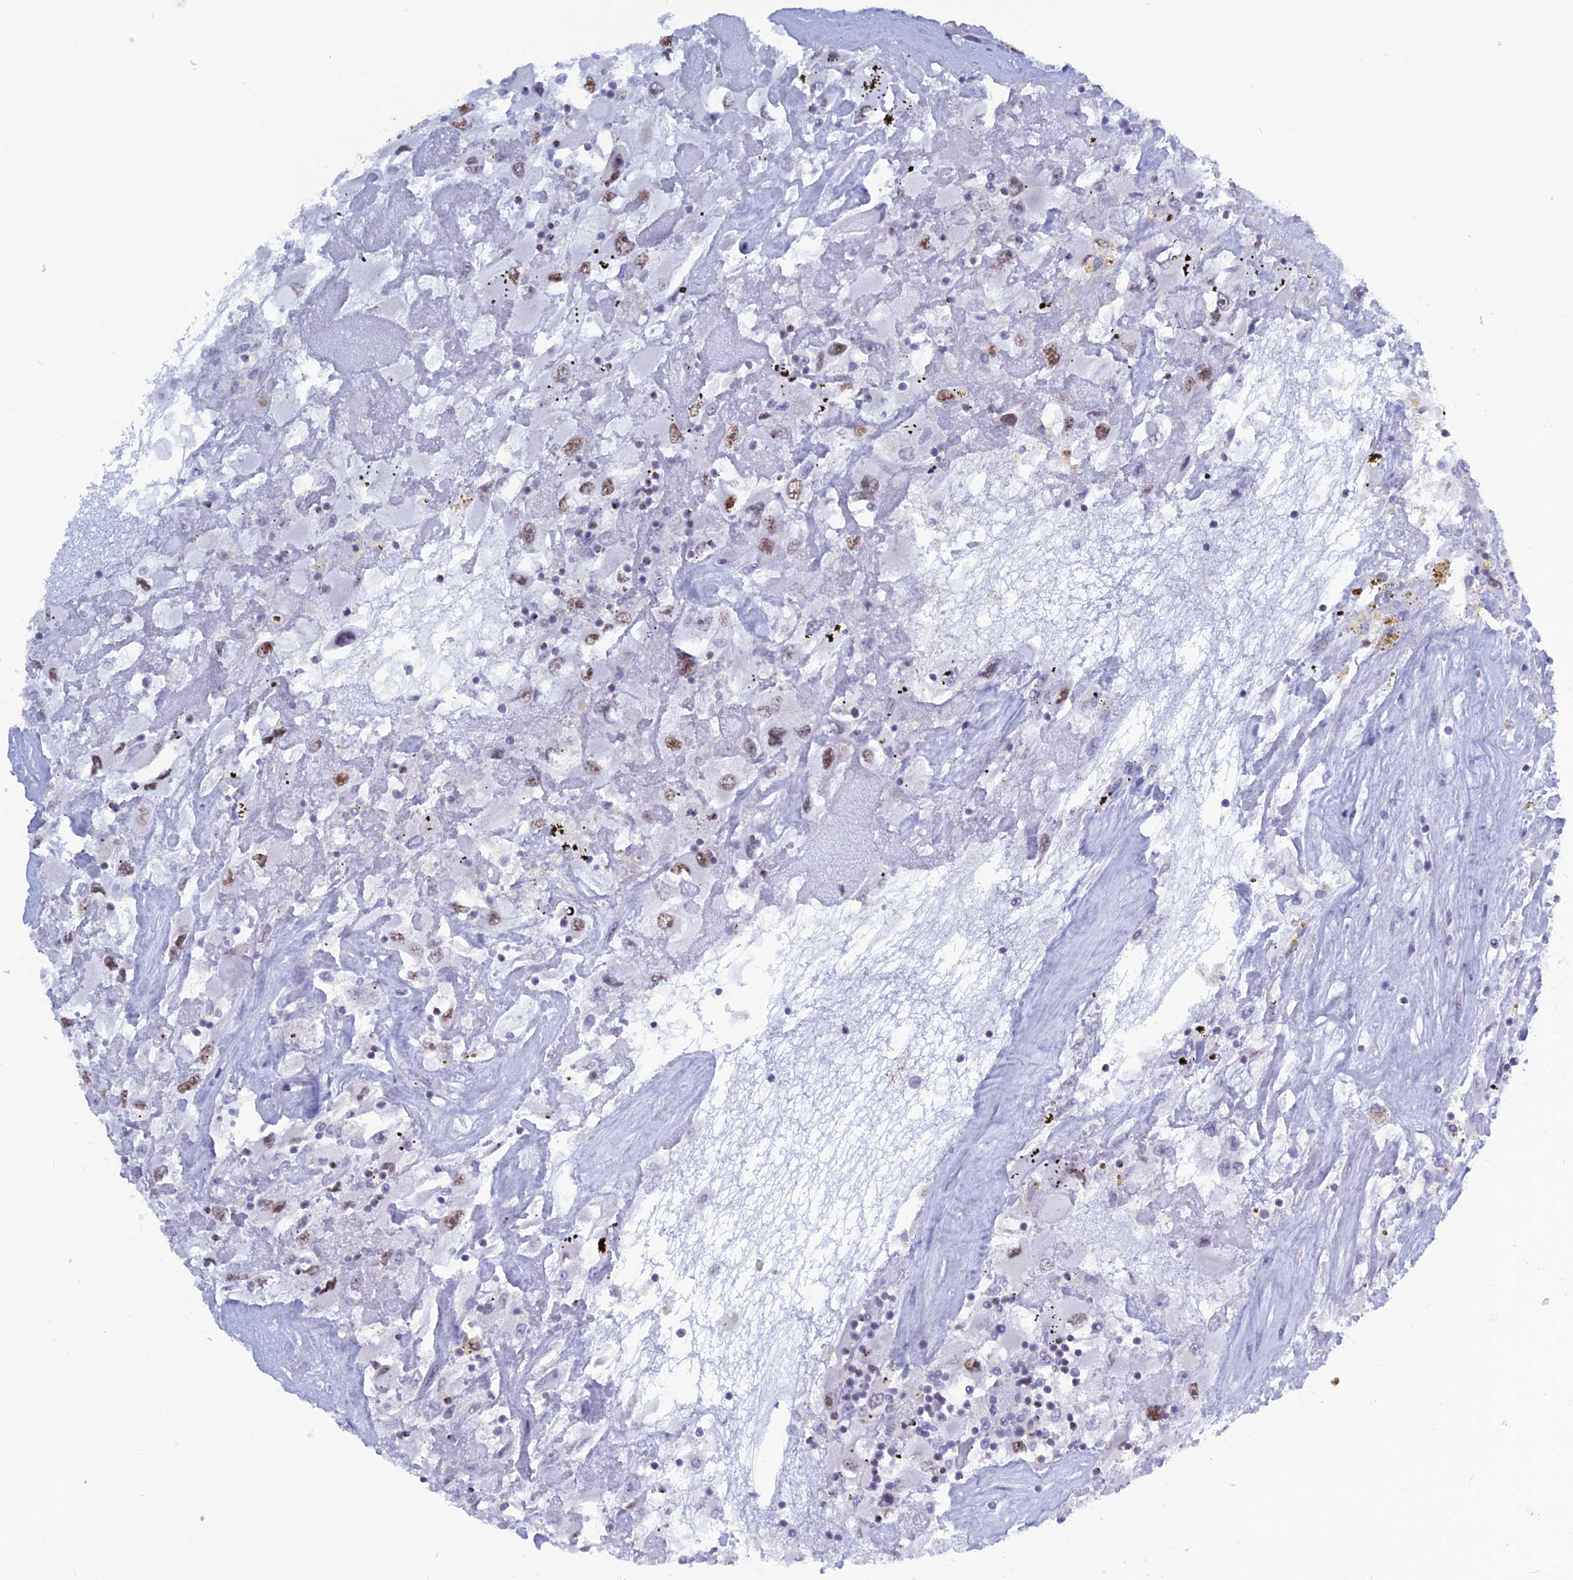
{"staining": {"intensity": "moderate", "quantity": "25%-75%", "location": "nuclear"}, "tissue": "renal cancer", "cell_type": "Tumor cells", "image_type": "cancer", "snomed": [{"axis": "morphology", "description": "Adenocarcinoma, NOS"}, {"axis": "topography", "description": "Kidney"}], "caption": "DAB immunohistochemical staining of human renal cancer (adenocarcinoma) exhibits moderate nuclear protein staining in approximately 25%-75% of tumor cells.", "gene": "NOL4L", "patient": {"sex": "female", "age": 52}}